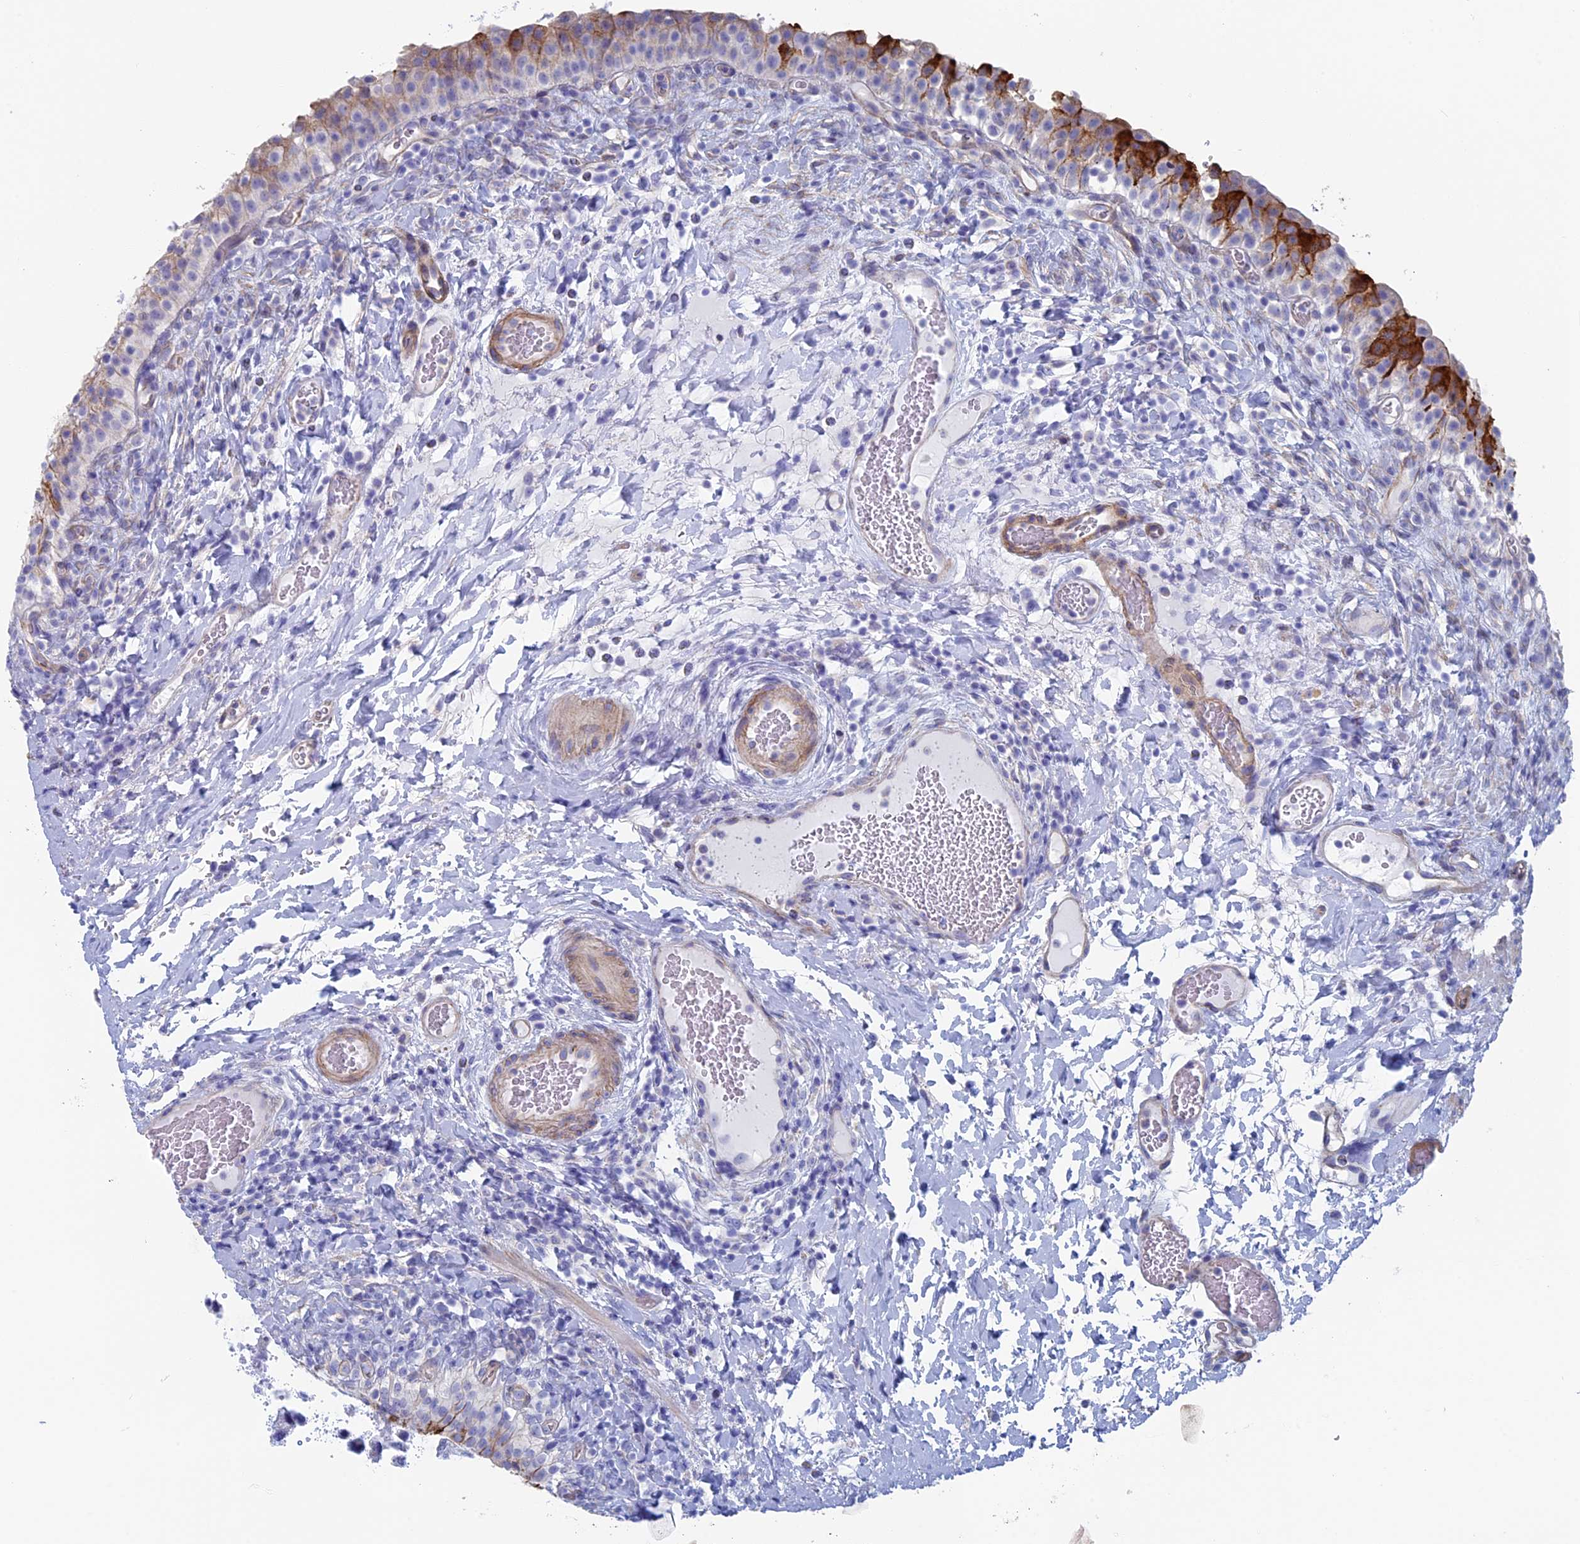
{"staining": {"intensity": "strong", "quantity": "<25%", "location": "cytoplasmic/membranous"}, "tissue": "urinary bladder", "cell_type": "Urothelial cells", "image_type": "normal", "snomed": [{"axis": "morphology", "description": "Normal tissue, NOS"}, {"axis": "morphology", "description": "Inflammation, NOS"}, {"axis": "topography", "description": "Urinary bladder"}], "caption": "Protein expression analysis of unremarkable urinary bladder reveals strong cytoplasmic/membranous staining in about <25% of urothelial cells. Nuclei are stained in blue.", "gene": "MAGEB6", "patient": {"sex": "male", "age": 64}}